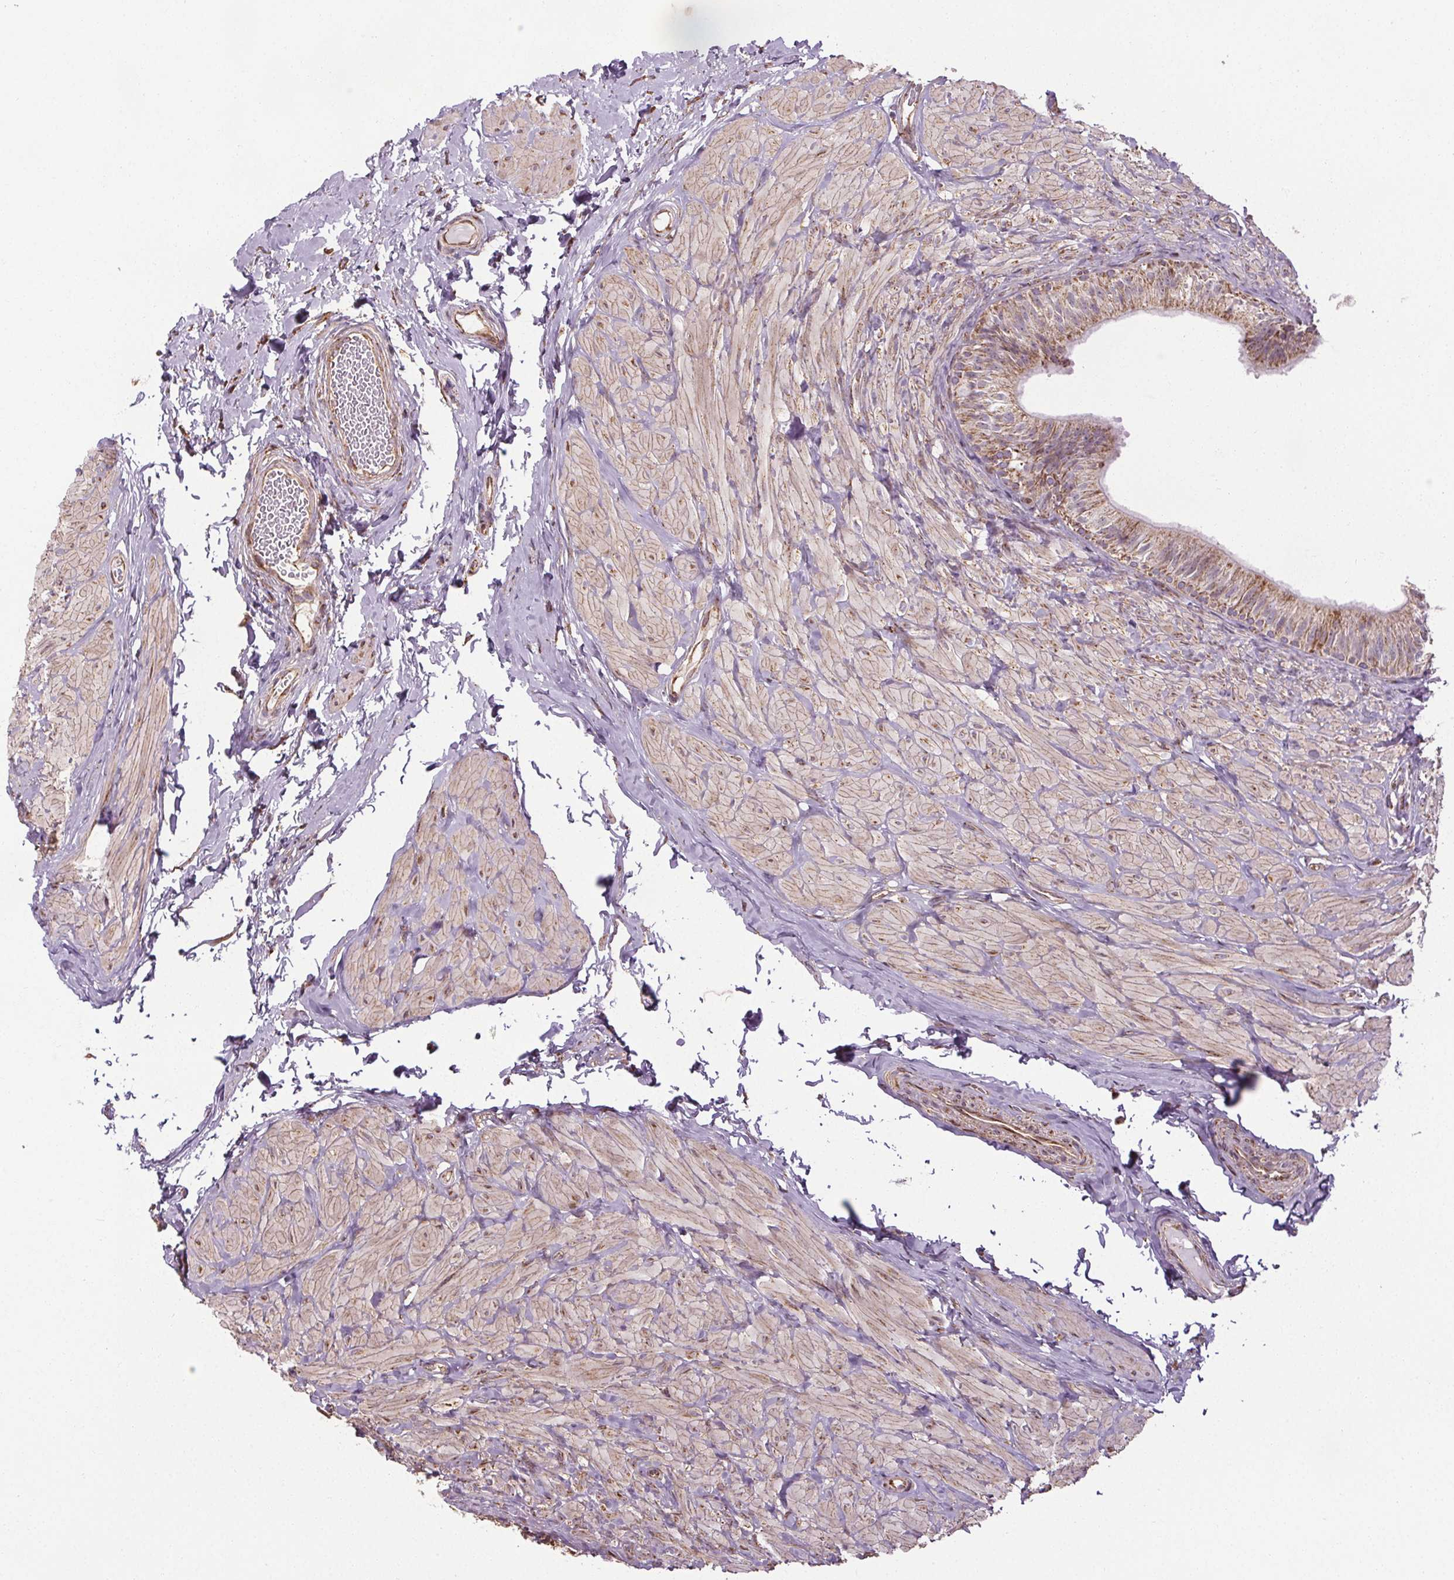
{"staining": {"intensity": "moderate", "quantity": "25%-75%", "location": "cytoplasmic/membranous"}, "tissue": "epididymis", "cell_type": "Glandular cells", "image_type": "normal", "snomed": [{"axis": "morphology", "description": "Normal tissue, NOS"}, {"axis": "topography", "description": "Epididymis, spermatic cord, NOS"}, {"axis": "topography", "description": "Epididymis"}, {"axis": "topography", "description": "Peripheral nerve tissue"}], "caption": "DAB immunohistochemical staining of unremarkable human epididymis exhibits moderate cytoplasmic/membranous protein staining in approximately 25%-75% of glandular cells.", "gene": "ZNF548", "patient": {"sex": "male", "age": 29}}